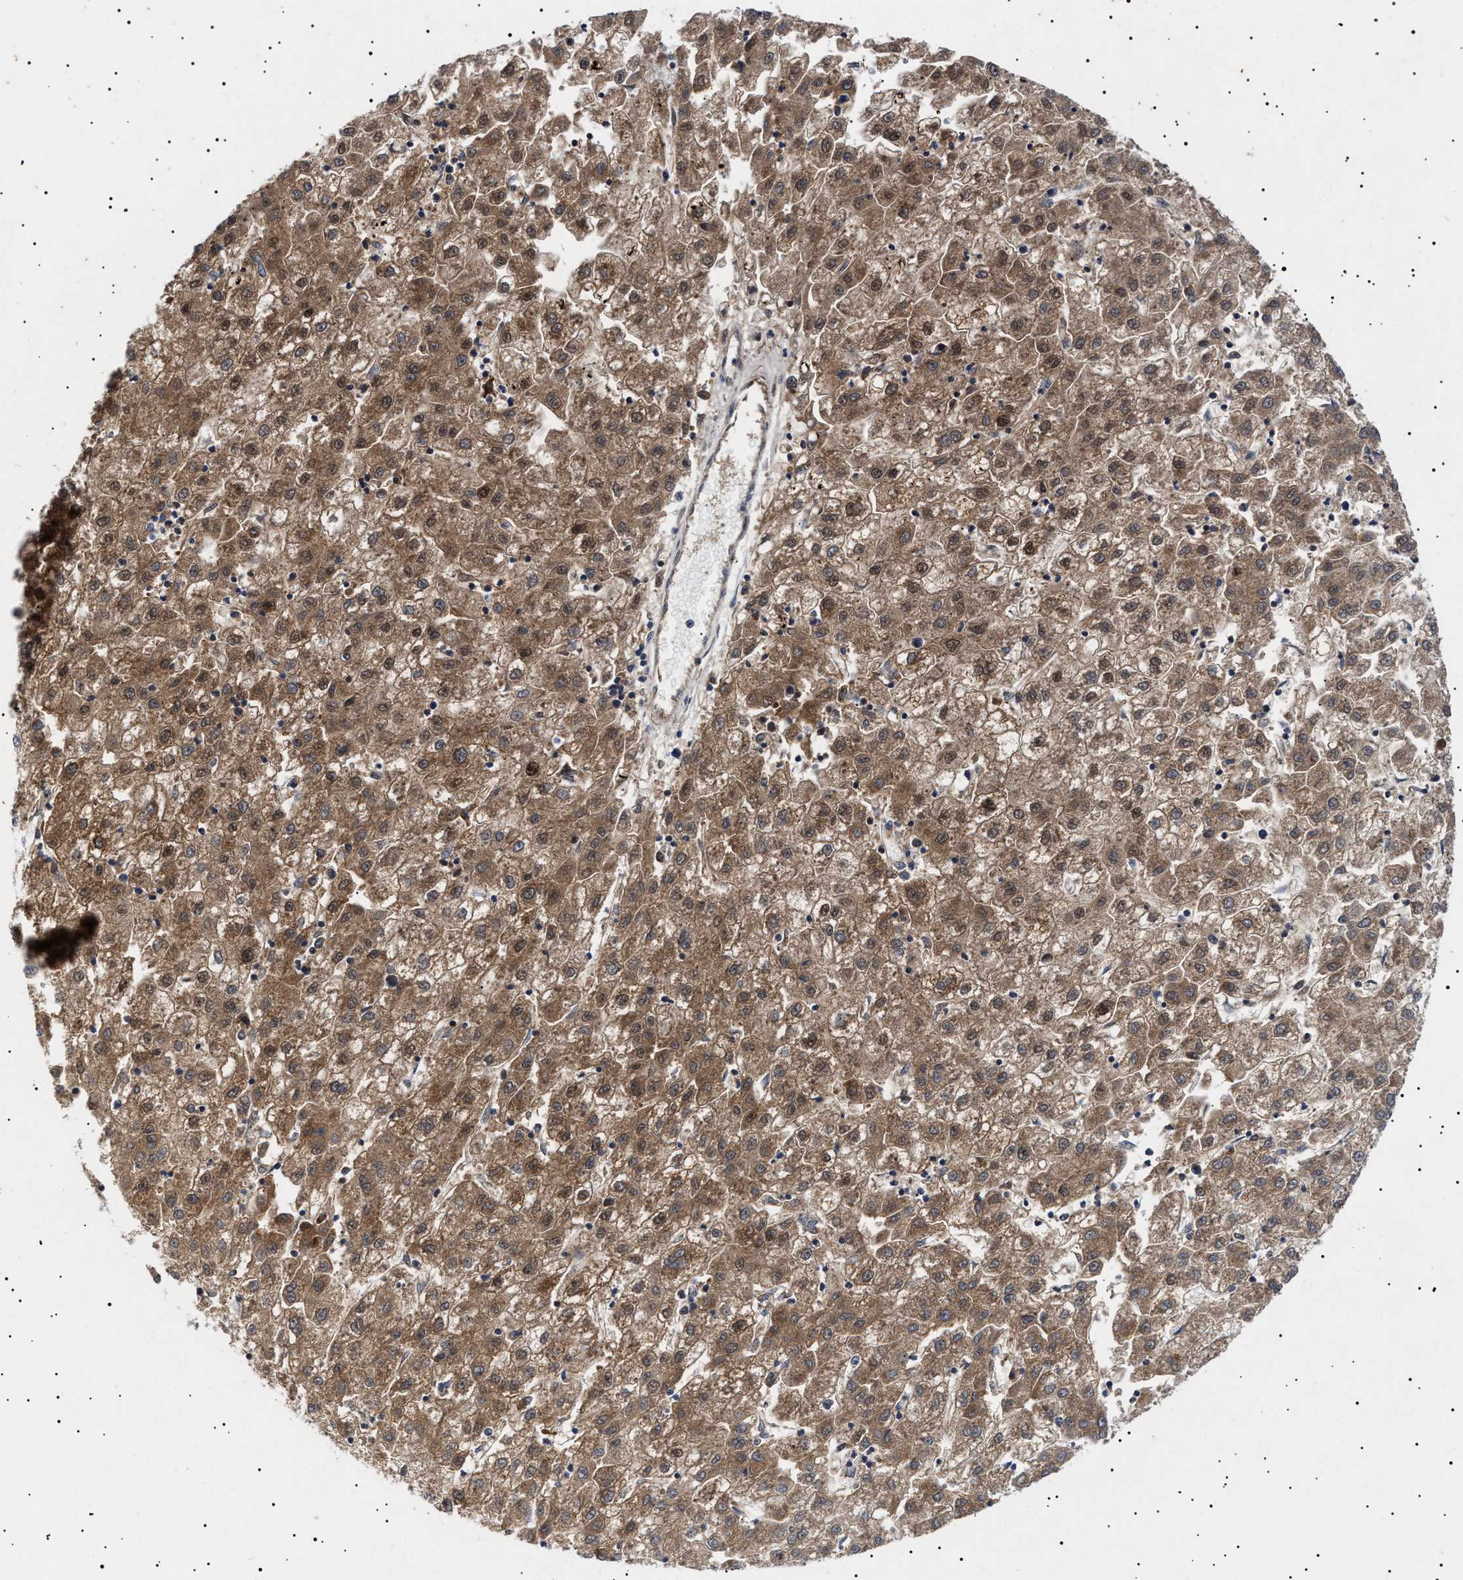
{"staining": {"intensity": "moderate", "quantity": ">75%", "location": "cytoplasmic/membranous"}, "tissue": "liver cancer", "cell_type": "Tumor cells", "image_type": "cancer", "snomed": [{"axis": "morphology", "description": "Carcinoma, Hepatocellular, NOS"}, {"axis": "topography", "description": "Liver"}], "caption": "About >75% of tumor cells in human hepatocellular carcinoma (liver) reveal moderate cytoplasmic/membranous protein expression as visualized by brown immunohistochemical staining.", "gene": "NPLOC4", "patient": {"sex": "male", "age": 72}}